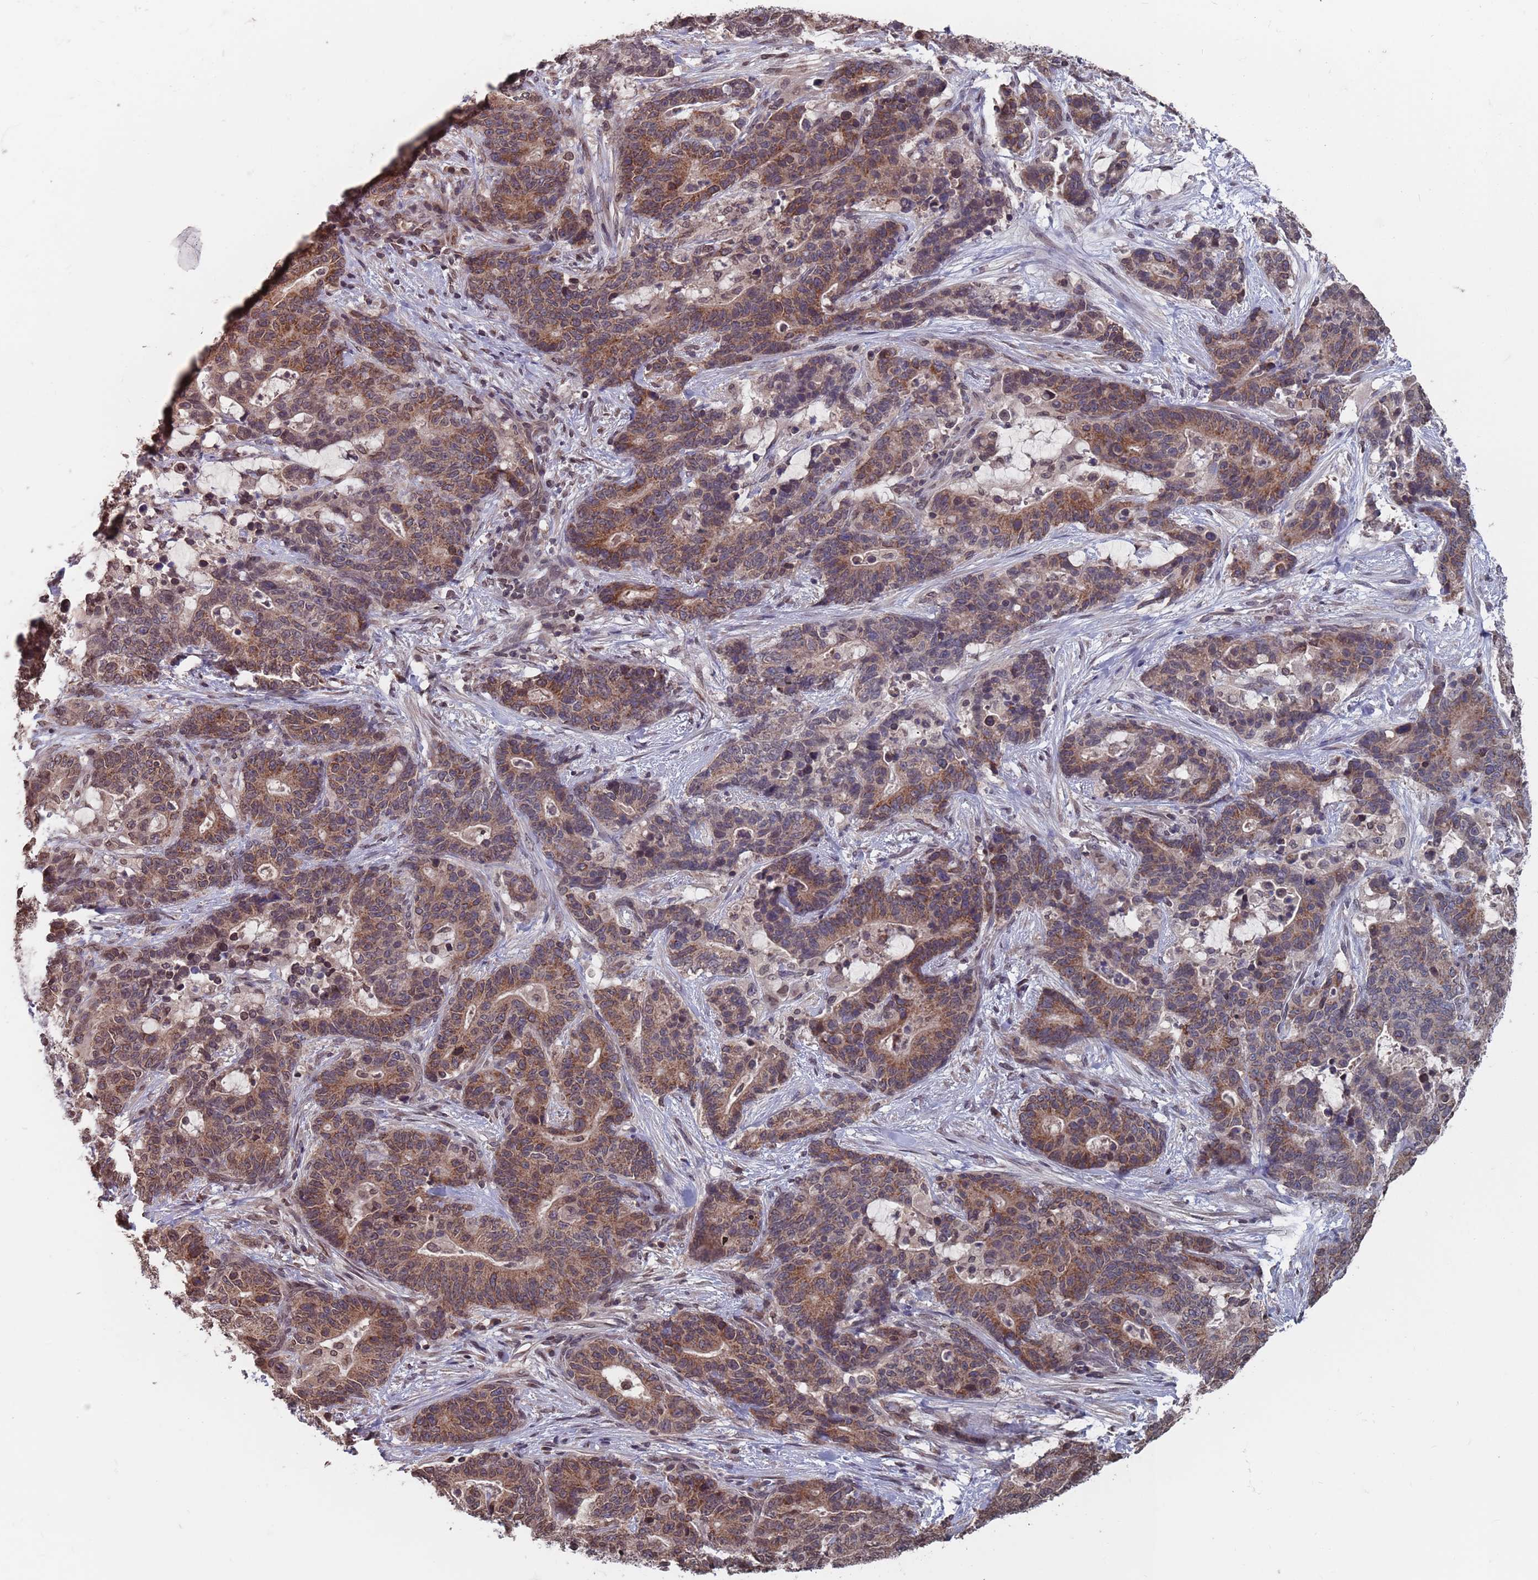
{"staining": {"intensity": "moderate", "quantity": ">75%", "location": "cytoplasmic/membranous,nuclear"}, "tissue": "stomach cancer", "cell_type": "Tumor cells", "image_type": "cancer", "snomed": [{"axis": "morphology", "description": "Normal tissue, NOS"}, {"axis": "morphology", "description": "Adenocarcinoma, NOS"}, {"axis": "topography", "description": "Stomach"}], "caption": "The histopathology image displays a brown stain indicating the presence of a protein in the cytoplasmic/membranous and nuclear of tumor cells in stomach adenocarcinoma.", "gene": "SDHAF3", "patient": {"sex": "female", "age": 64}}